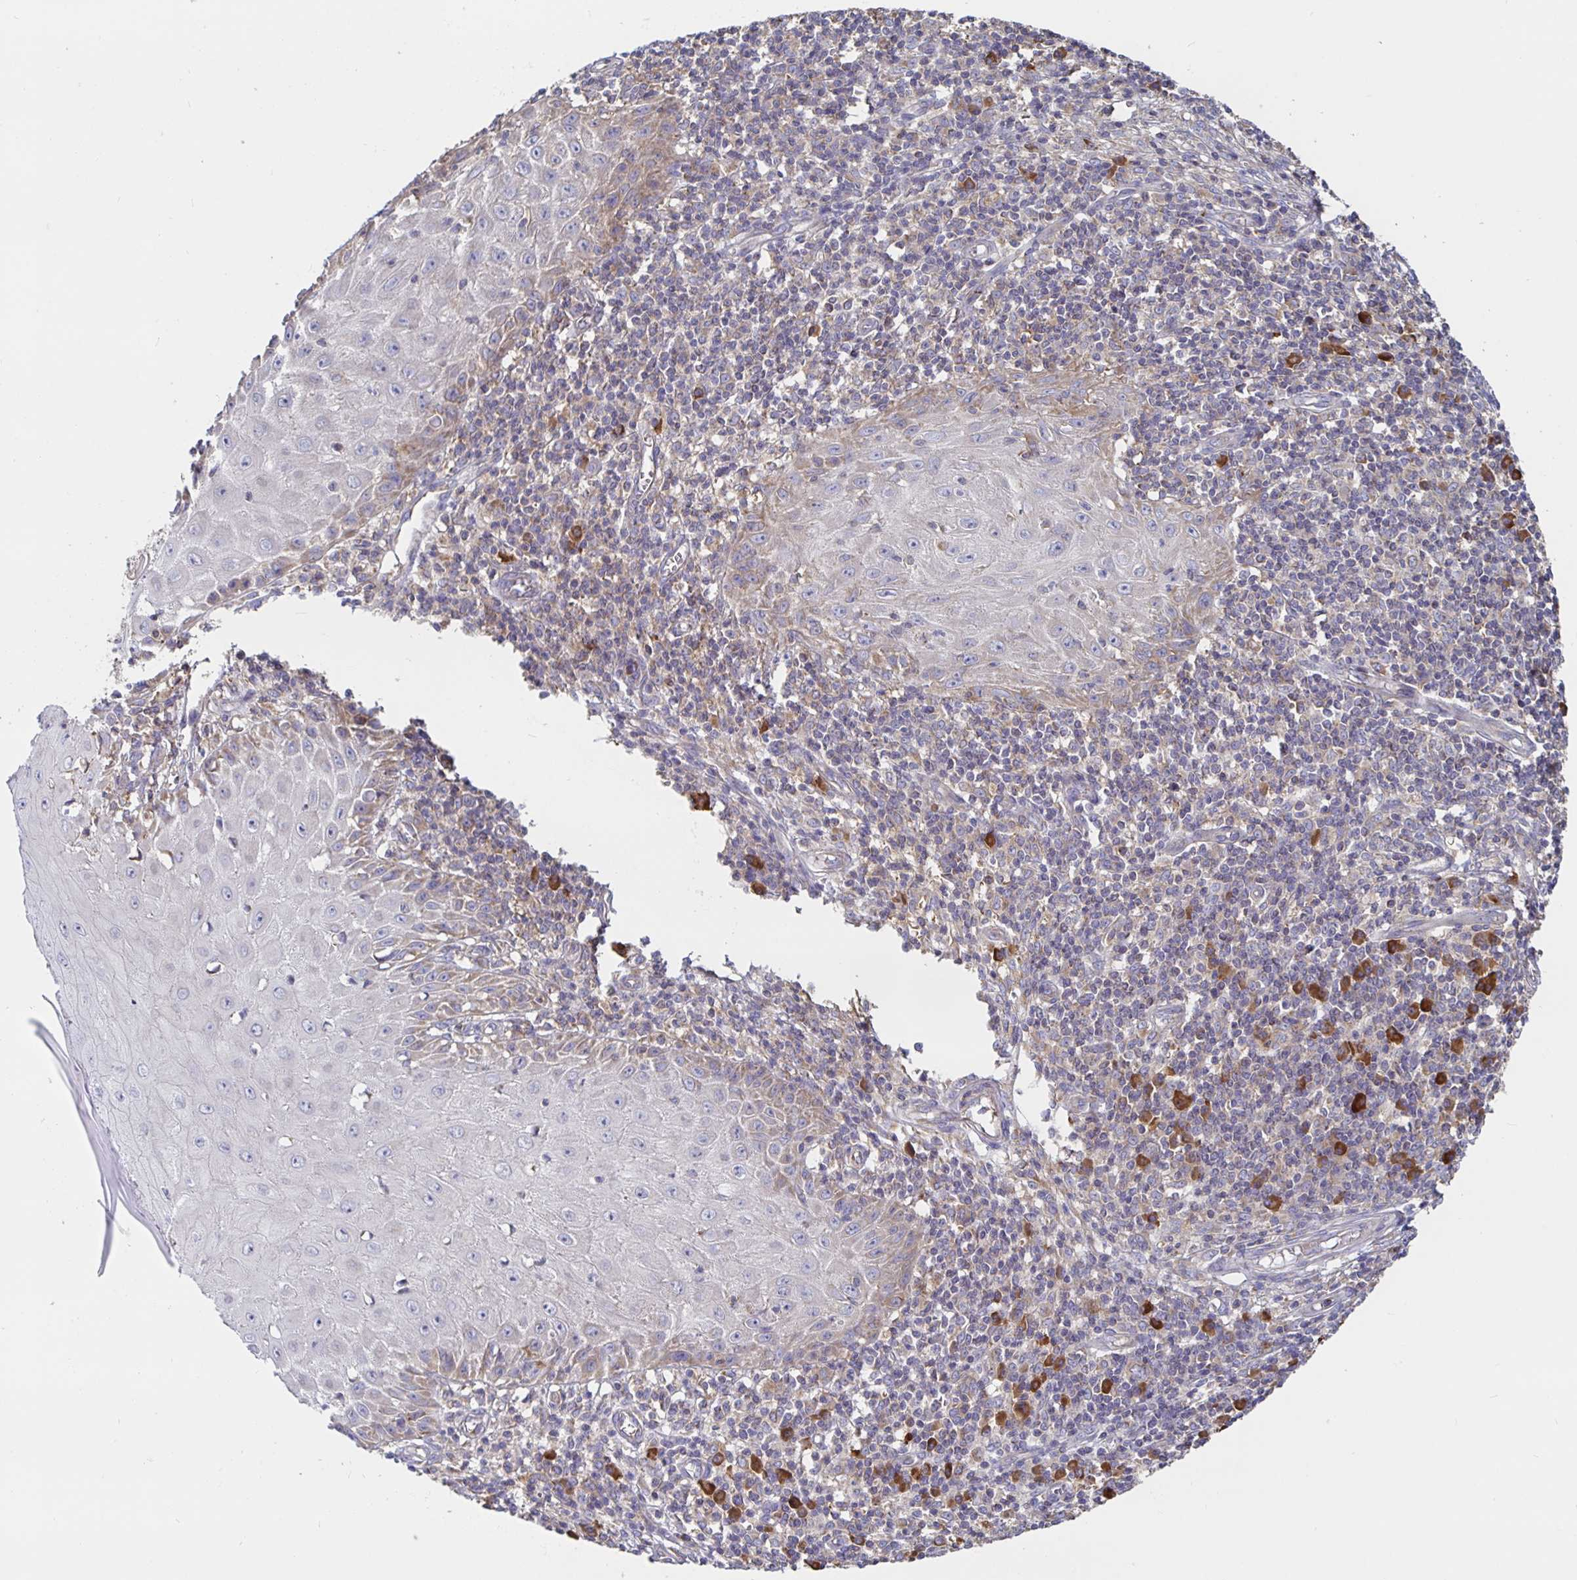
{"staining": {"intensity": "weak", "quantity": "25%-75%", "location": "cytoplasmic/membranous"}, "tissue": "skin cancer", "cell_type": "Tumor cells", "image_type": "cancer", "snomed": [{"axis": "morphology", "description": "Squamous cell carcinoma, NOS"}, {"axis": "topography", "description": "Skin"}], "caption": "IHC histopathology image of neoplastic tissue: human skin cancer (squamous cell carcinoma) stained using immunohistochemistry reveals low levels of weak protein expression localized specifically in the cytoplasmic/membranous of tumor cells, appearing as a cytoplasmic/membranous brown color.", "gene": "PRDX3", "patient": {"sex": "female", "age": 73}}